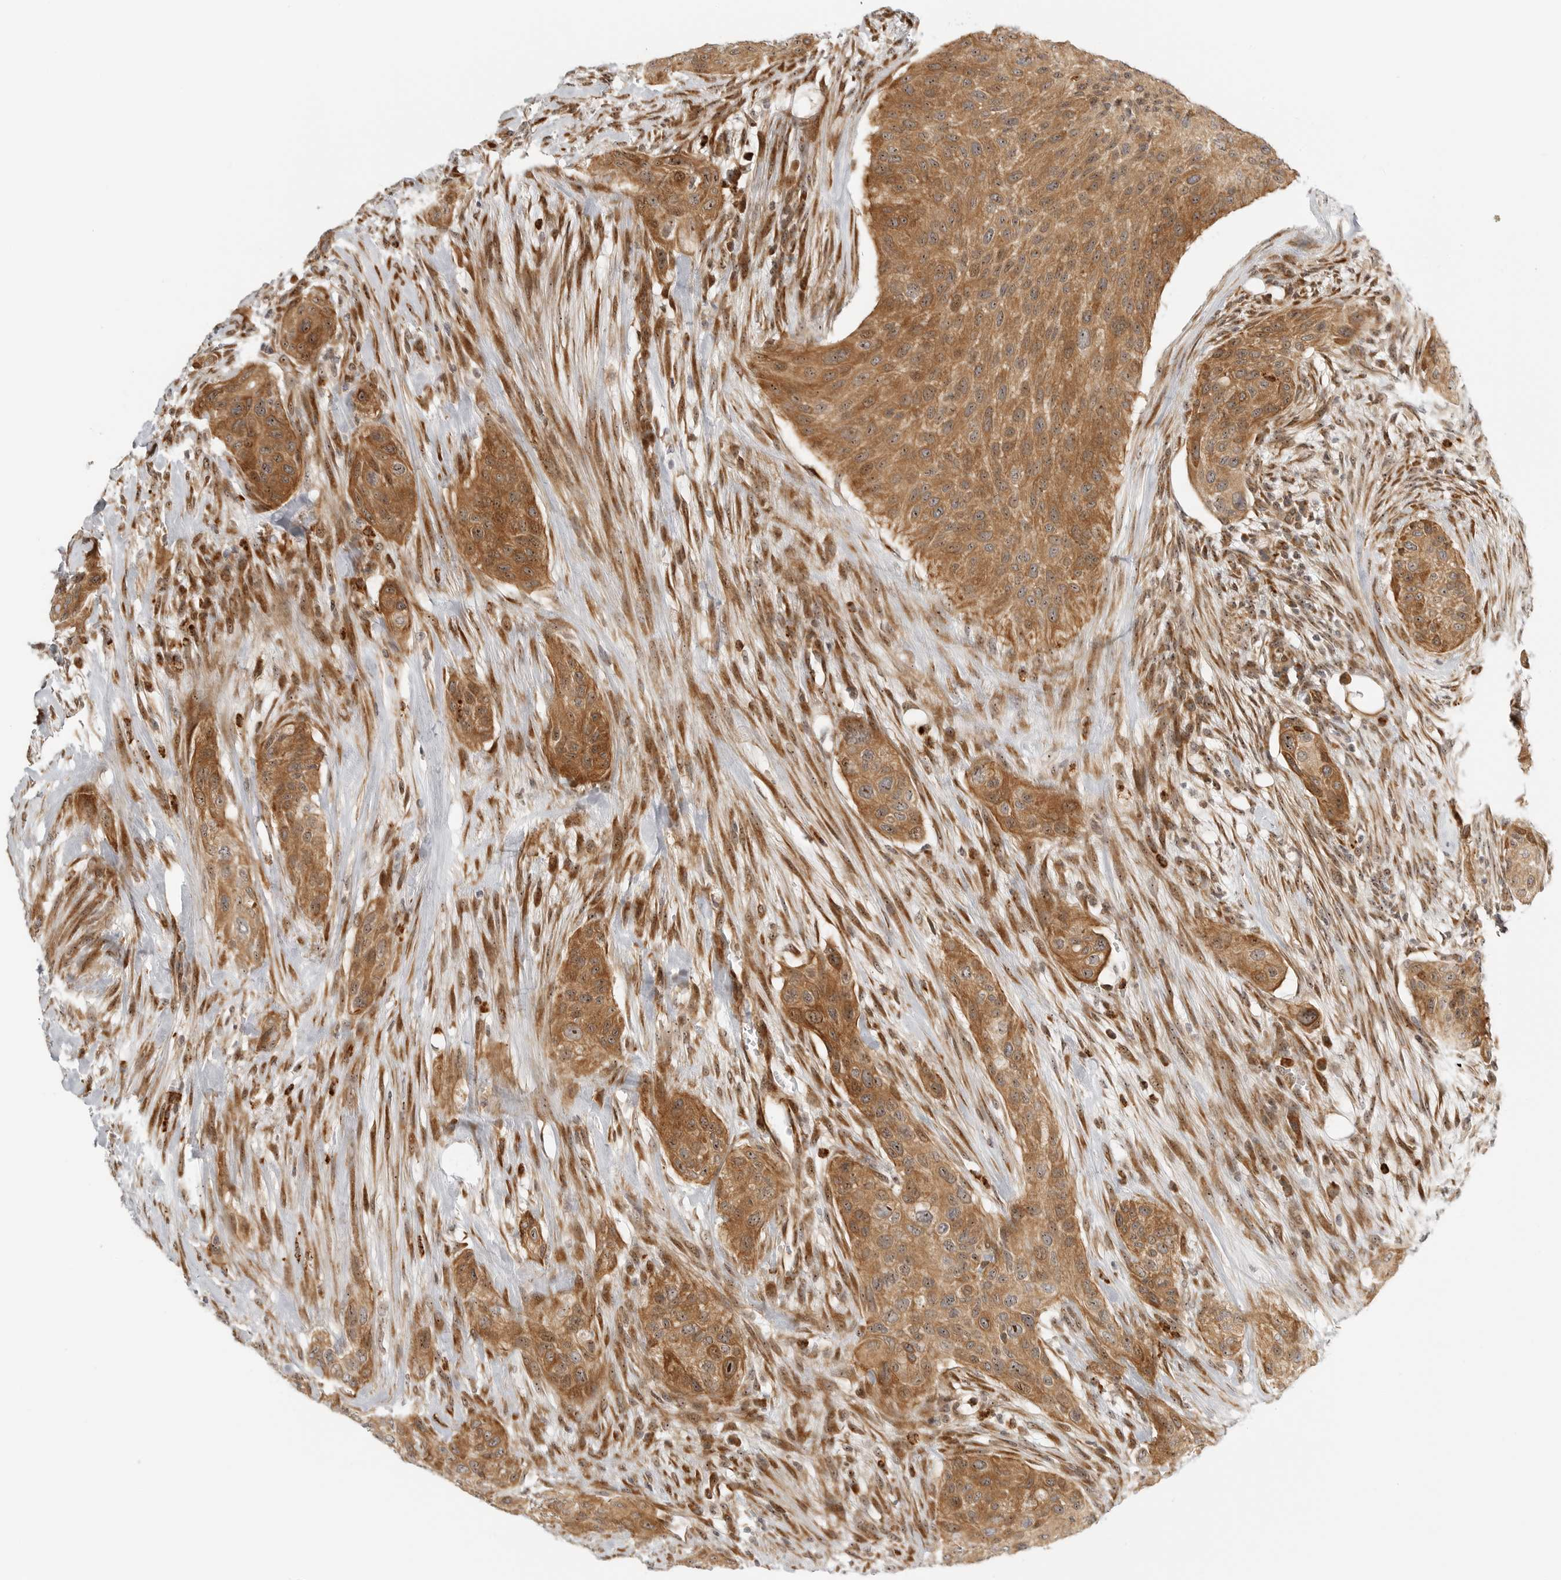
{"staining": {"intensity": "moderate", "quantity": ">75%", "location": "cytoplasmic/membranous,nuclear"}, "tissue": "urothelial cancer", "cell_type": "Tumor cells", "image_type": "cancer", "snomed": [{"axis": "morphology", "description": "Urothelial carcinoma, High grade"}, {"axis": "topography", "description": "Urinary bladder"}], "caption": "An immunohistochemistry histopathology image of tumor tissue is shown. Protein staining in brown highlights moderate cytoplasmic/membranous and nuclear positivity in urothelial cancer within tumor cells.", "gene": "DSCC1", "patient": {"sex": "male", "age": 35}}